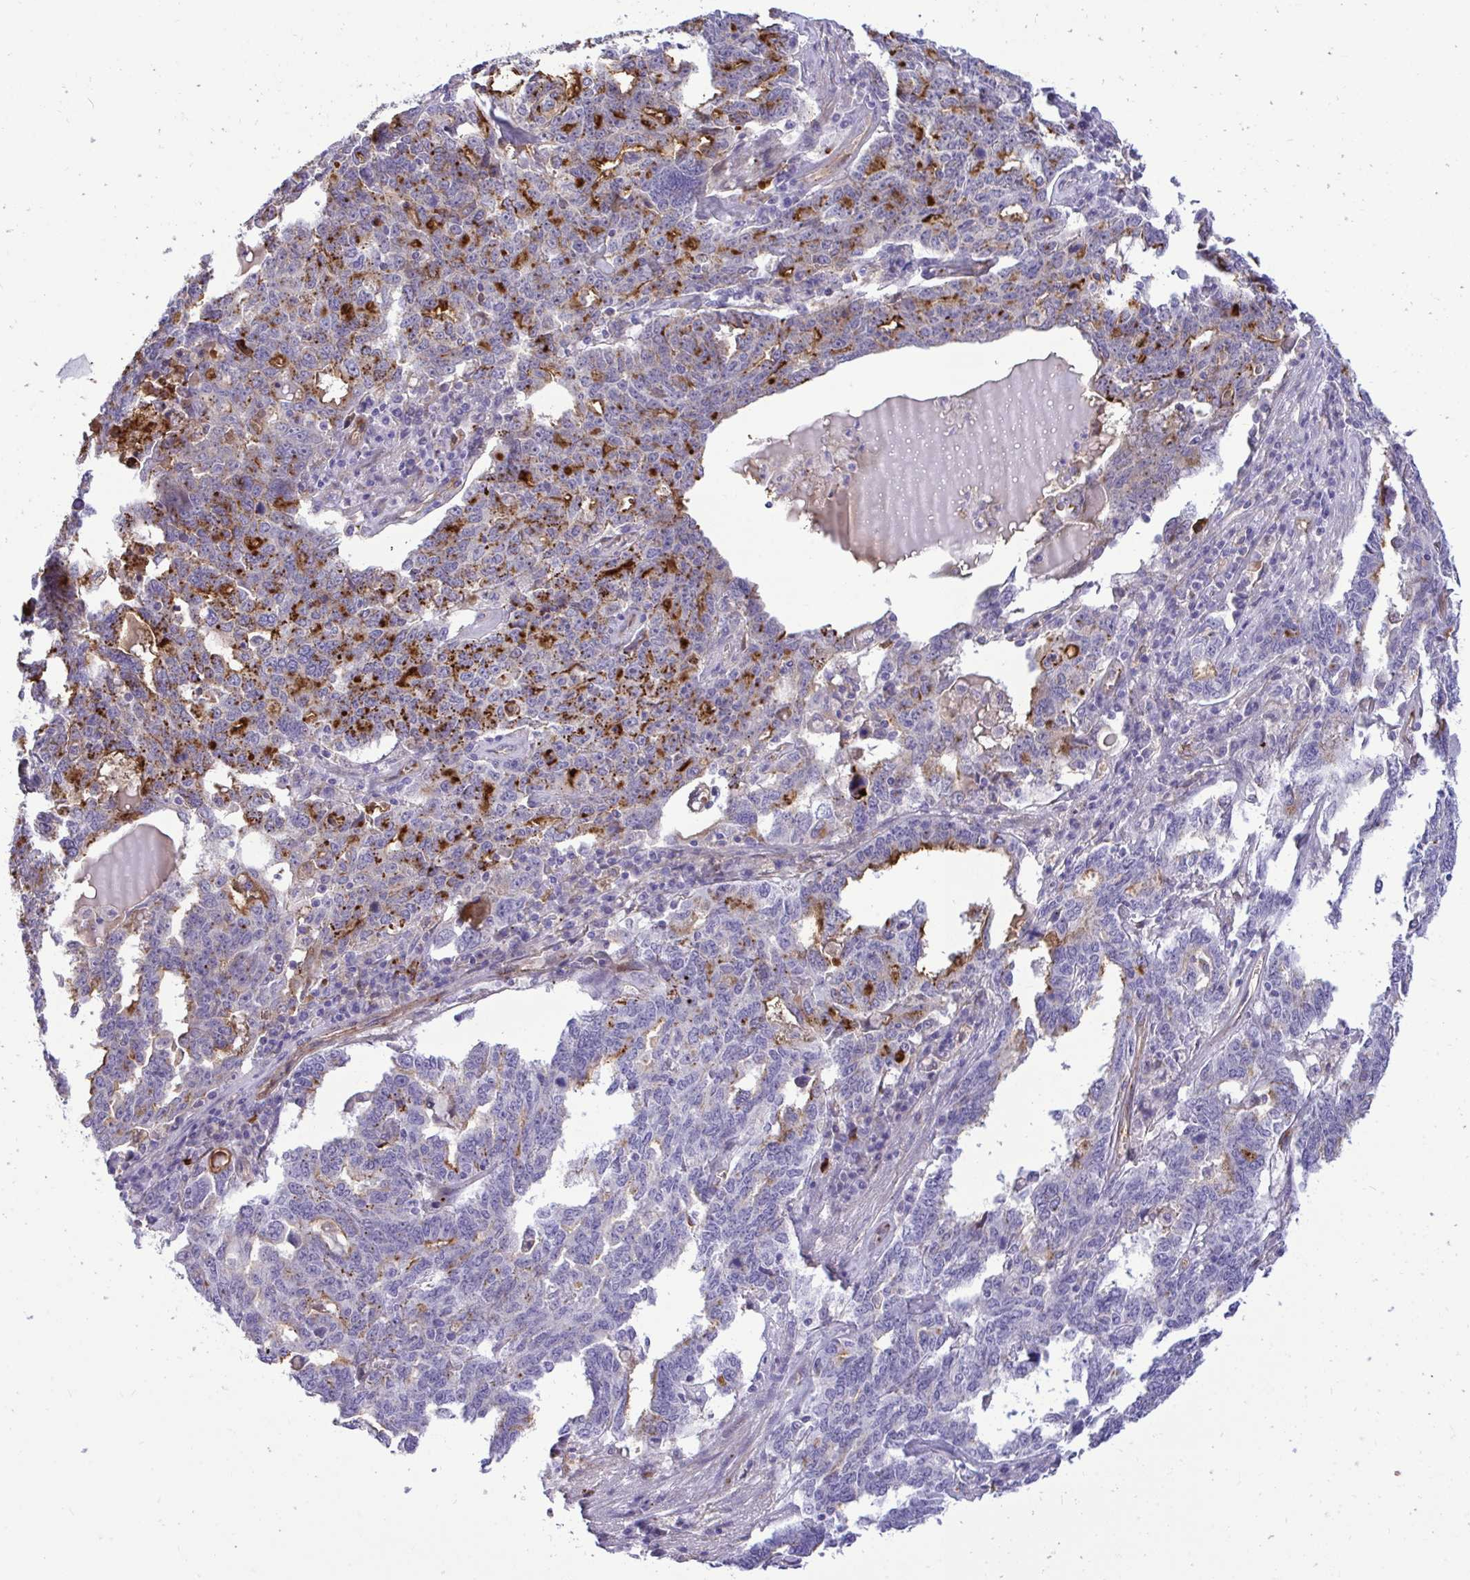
{"staining": {"intensity": "strong", "quantity": "25%-75%", "location": "cytoplasmic/membranous"}, "tissue": "ovarian cancer", "cell_type": "Tumor cells", "image_type": "cancer", "snomed": [{"axis": "morphology", "description": "Carcinoma, endometroid"}, {"axis": "topography", "description": "Ovary"}], "caption": "High-power microscopy captured an immunohistochemistry photomicrograph of ovarian endometroid carcinoma, revealing strong cytoplasmic/membranous expression in about 25%-75% of tumor cells. (DAB (3,3'-diaminobenzidine) IHC, brown staining for protein, blue staining for nuclei).", "gene": "F2", "patient": {"sex": "female", "age": 62}}